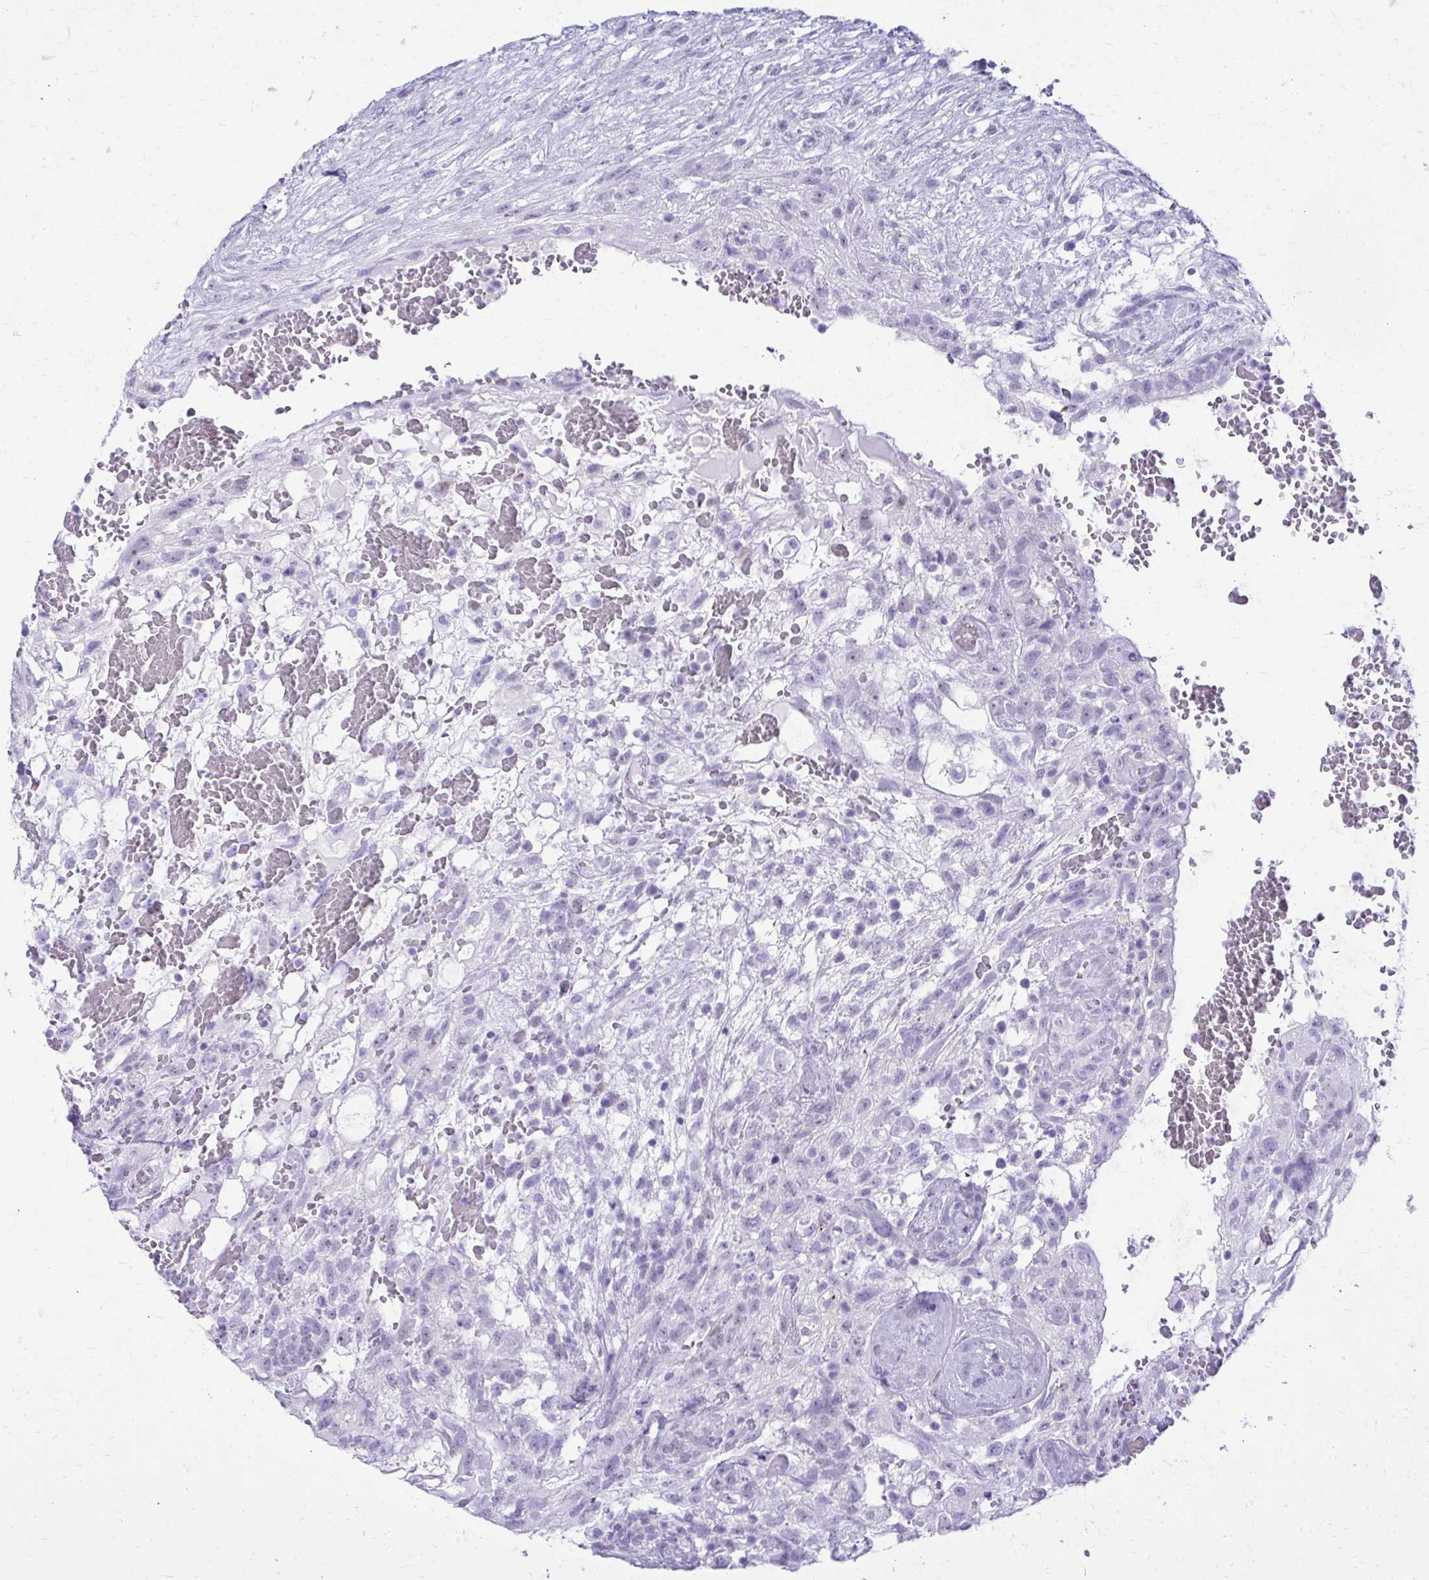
{"staining": {"intensity": "negative", "quantity": "none", "location": "none"}, "tissue": "testis cancer", "cell_type": "Tumor cells", "image_type": "cancer", "snomed": [{"axis": "morphology", "description": "Normal tissue, NOS"}, {"axis": "morphology", "description": "Carcinoma, Embryonal, NOS"}, {"axis": "topography", "description": "Testis"}], "caption": "This is an immunohistochemistry micrograph of testis embryonal carcinoma. There is no expression in tumor cells.", "gene": "RALYL", "patient": {"sex": "male", "age": 32}}